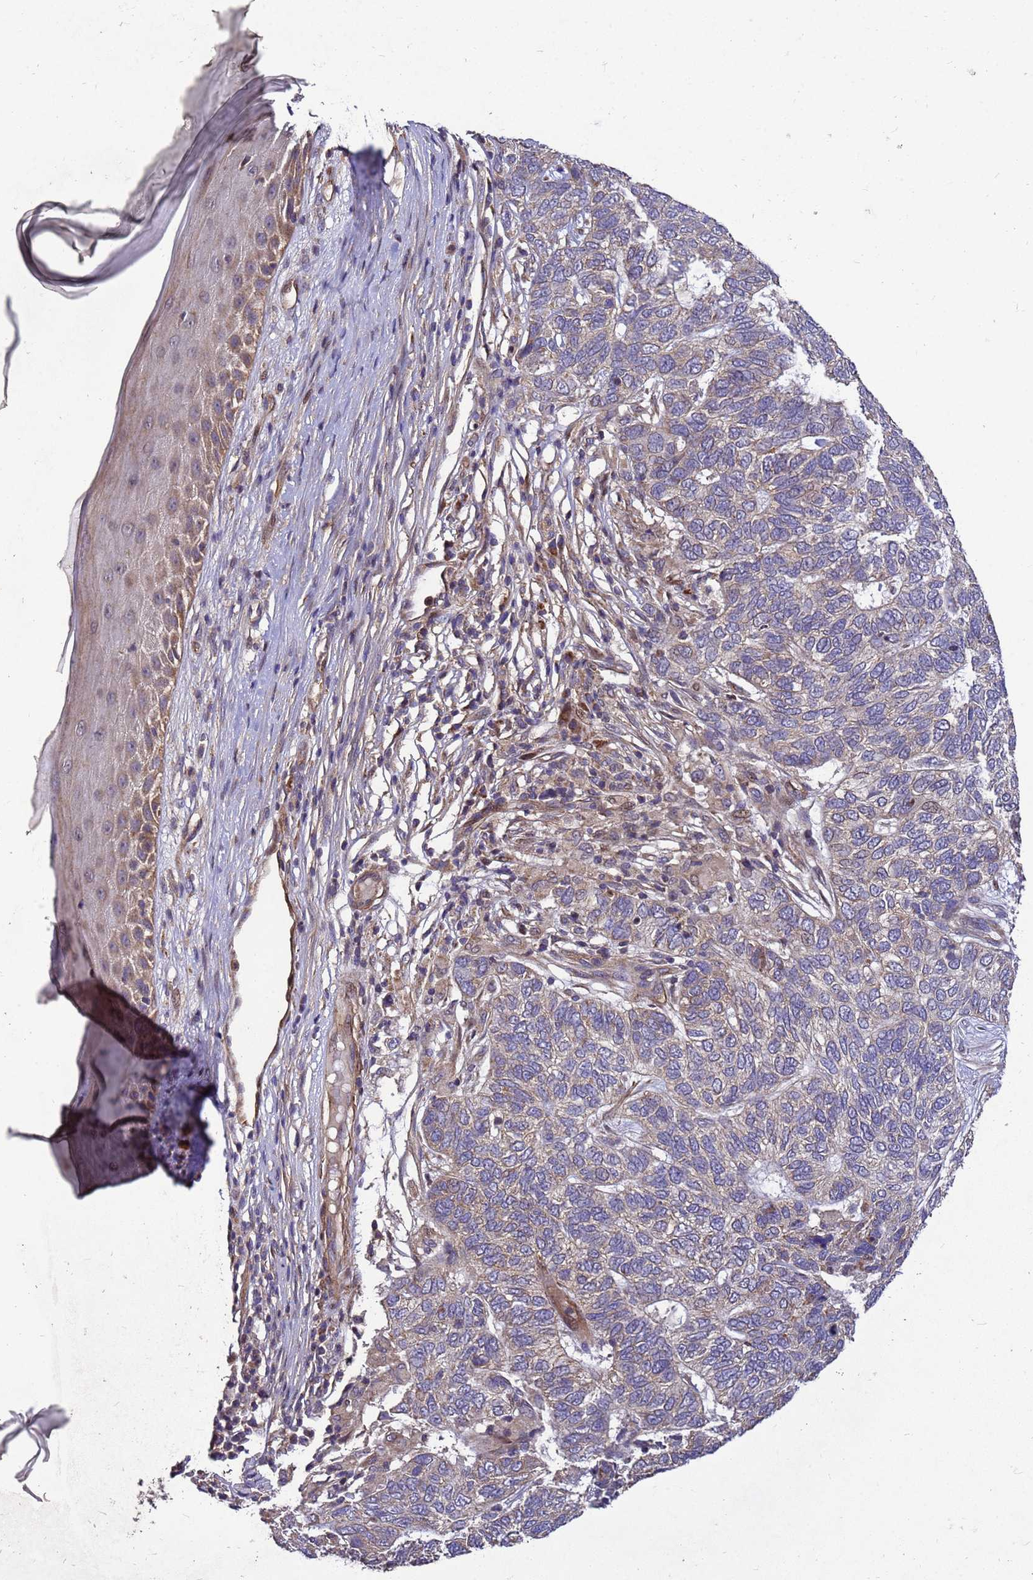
{"staining": {"intensity": "weak", "quantity": "<25%", "location": "cytoplasmic/membranous"}, "tissue": "skin cancer", "cell_type": "Tumor cells", "image_type": "cancer", "snomed": [{"axis": "morphology", "description": "Basal cell carcinoma"}, {"axis": "topography", "description": "Skin"}], "caption": "The histopathology image reveals no staining of tumor cells in skin cancer.", "gene": "RSPRY1", "patient": {"sex": "female", "age": 65}}